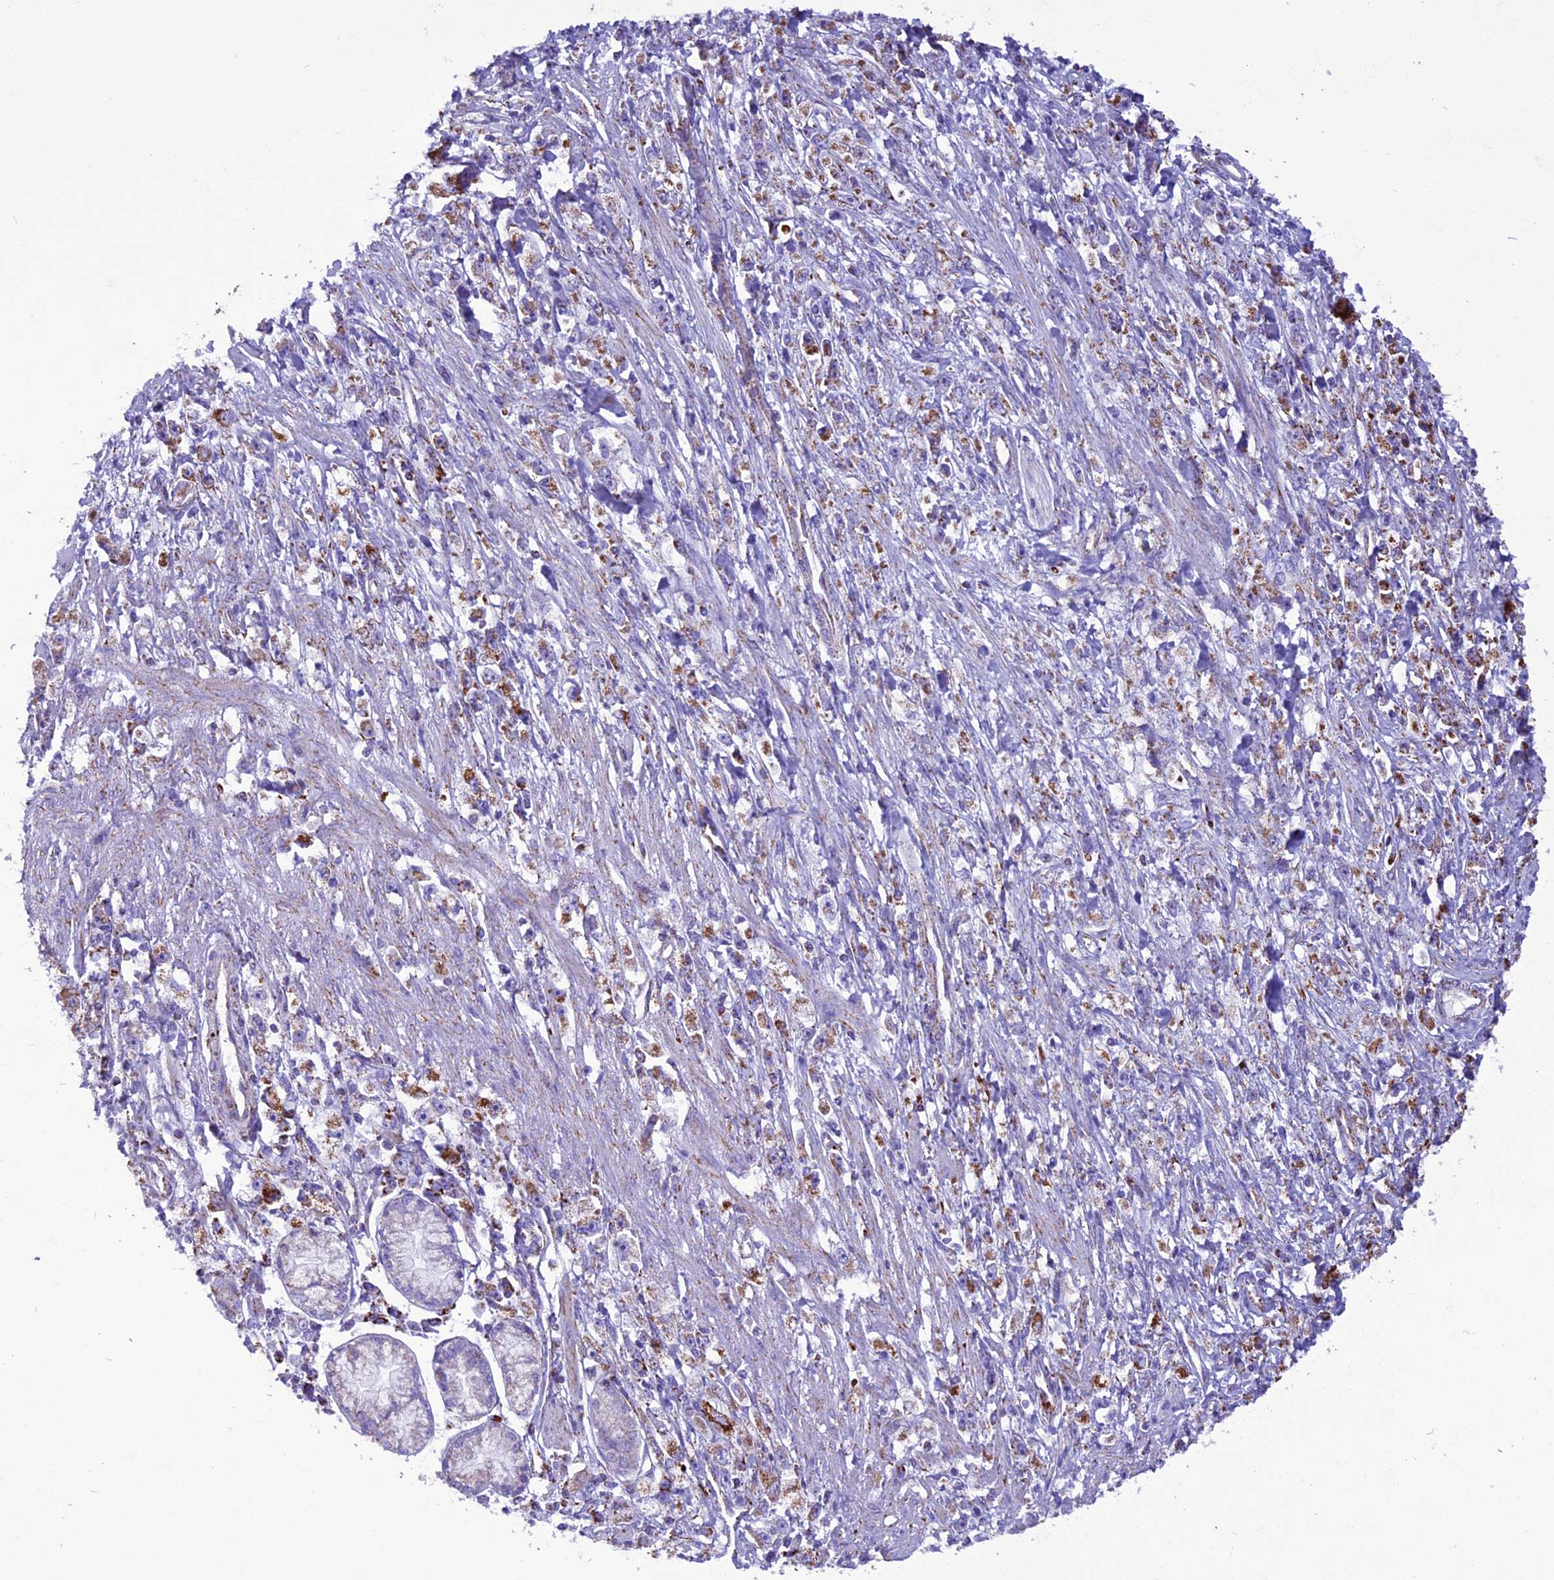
{"staining": {"intensity": "strong", "quantity": "<25%", "location": "cytoplasmic/membranous"}, "tissue": "stomach cancer", "cell_type": "Tumor cells", "image_type": "cancer", "snomed": [{"axis": "morphology", "description": "Adenocarcinoma, NOS"}, {"axis": "topography", "description": "Stomach"}], "caption": "A high-resolution photomicrograph shows immunohistochemistry (IHC) staining of adenocarcinoma (stomach), which demonstrates strong cytoplasmic/membranous positivity in approximately <25% of tumor cells.", "gene": "ICA1L", "patient": {"sex": "female", "age": 59}}